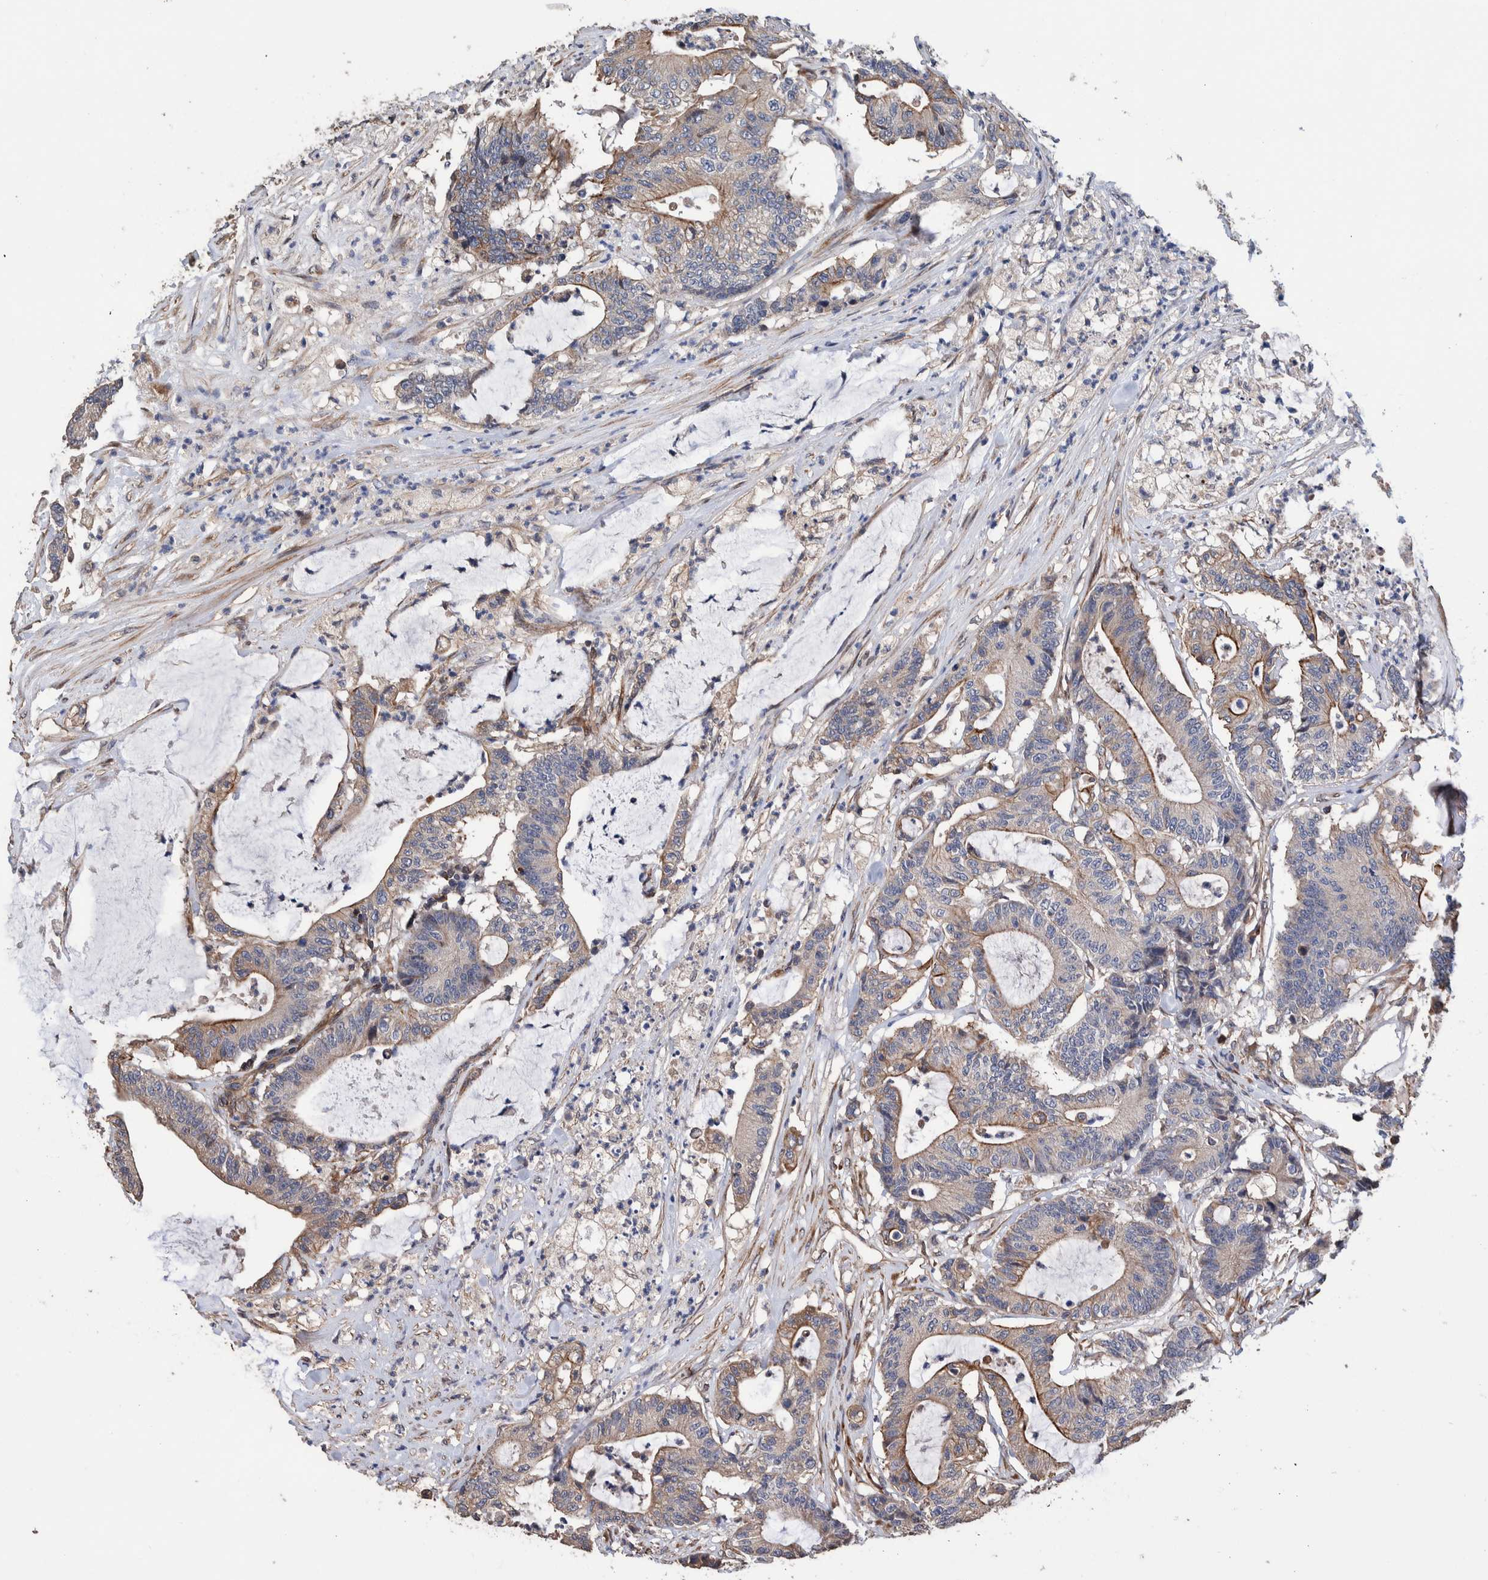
{"staining": {"intensity": "weak", "quantity": "25%-75%", "location": "cytoplasmic/membranous"}, "tissue": "colorectal cancer", "cell_type": "Tumor cells", "image_type": "cancer", "snomed": [{"axis": "morphology", "description": "Adenocarcinoma, NOS"}, {"axis": "topography", "description": "Colon"}], "caption": "There is low levels of weak cytoplasmic/membranous staining in tumor cells of colorectal cancer (adenocarcinoma), as demonstrated by immunohistochemical staining (brown color).", "gene": "SLC45A4", "patient": {"sex": "female", "age": 84}}